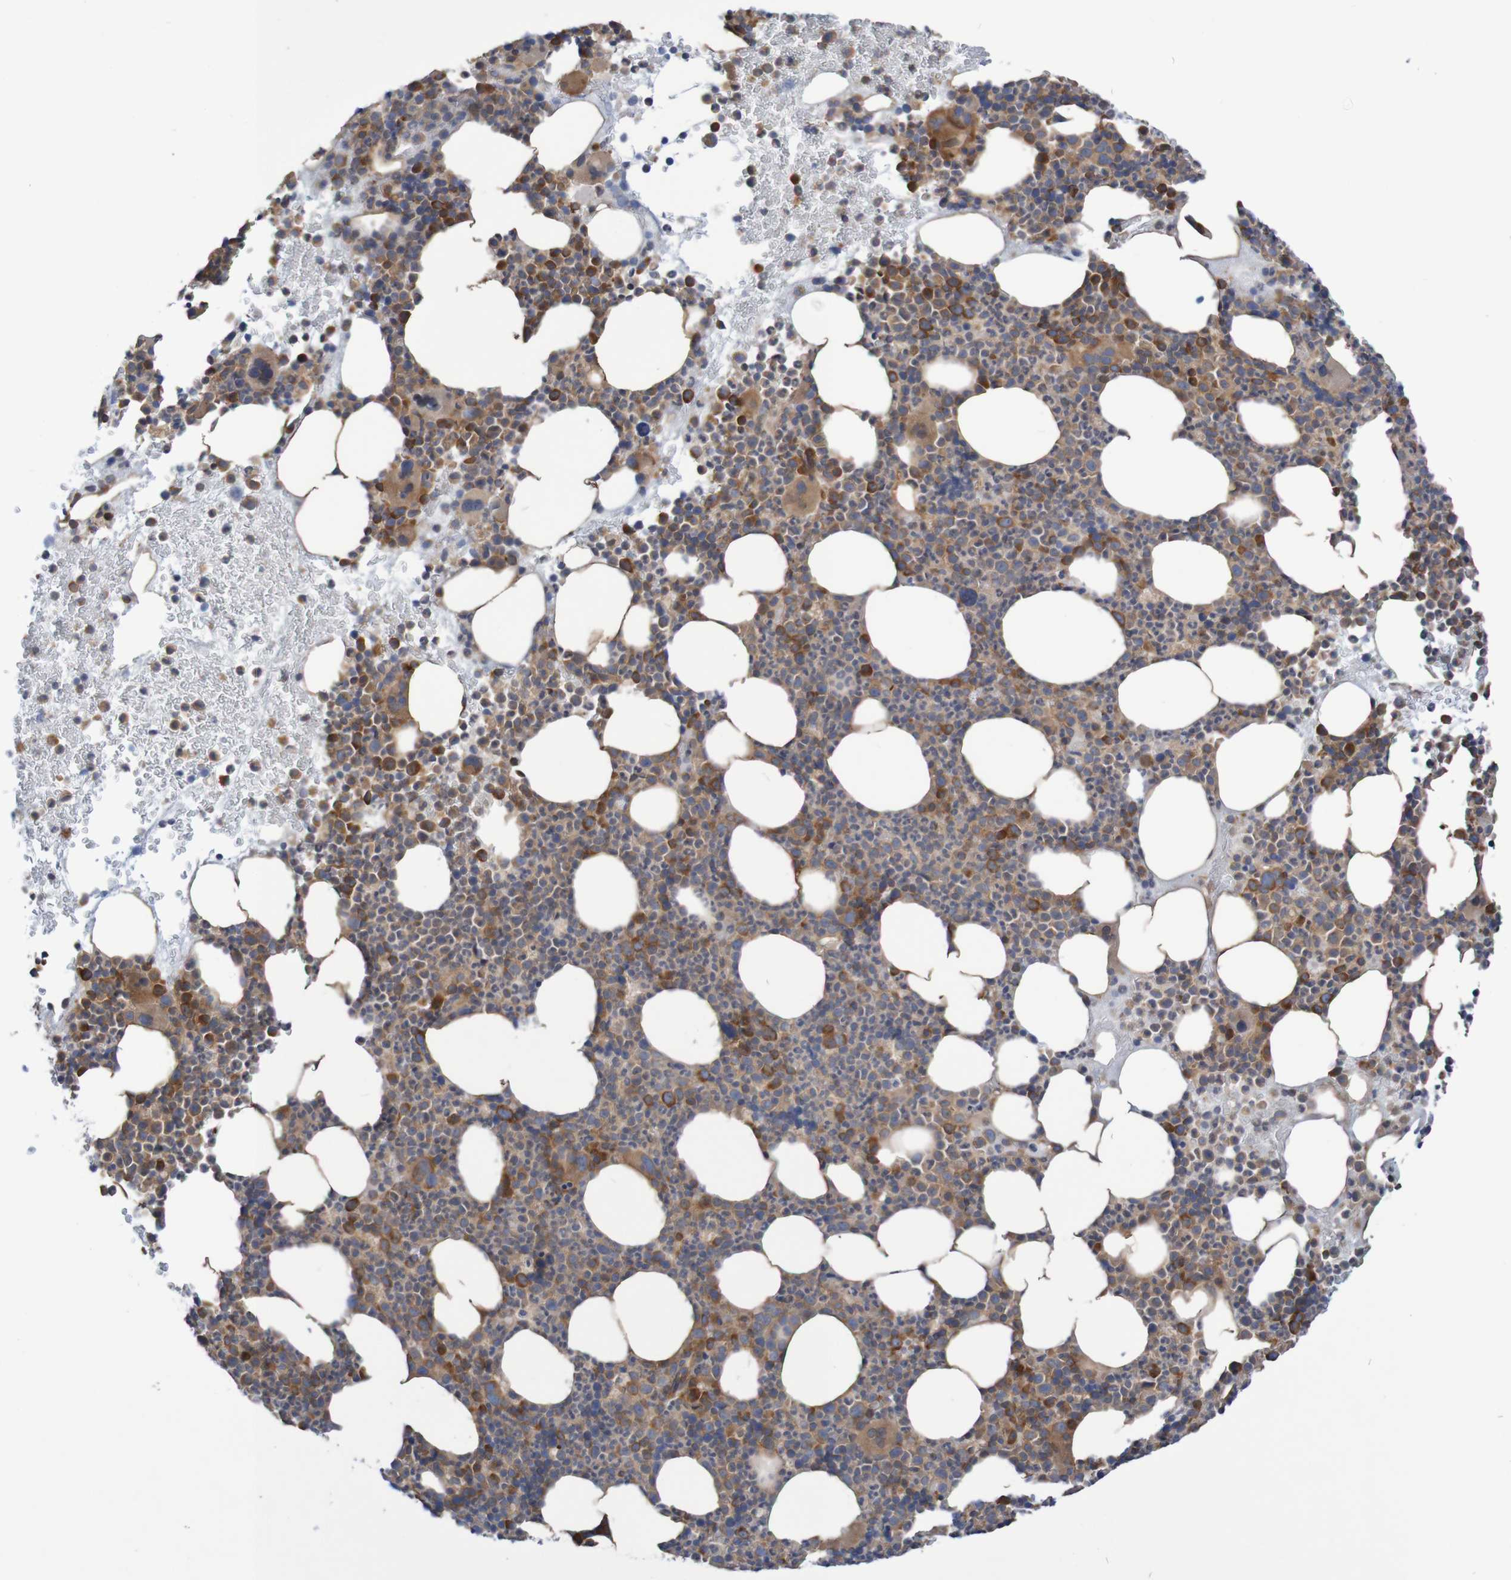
{"staining": {"intensity": "moderate", "quantity": ">75%", "location": "cytoplasmic/membranous"}, "tissue": "bone marrow", "cell_type": "Hematopoietic cells", "image_type": "normal", "snomed": [{"axis": "morphology", "description": "Normal tissue, NOS"}, {"axis": "morphology", "description": "Inflammation, NOS"}, {"axis": "topography", "description": "Bone marrow"}], "caption": "Bone marrow stained for a protein (brown) reveals moderate cytoplasmic/membranous positive positivity in approximately >75% of hematopoietic cells.", "gene": "LRRC47", "patient": {"sex": "male", "age": 73}}